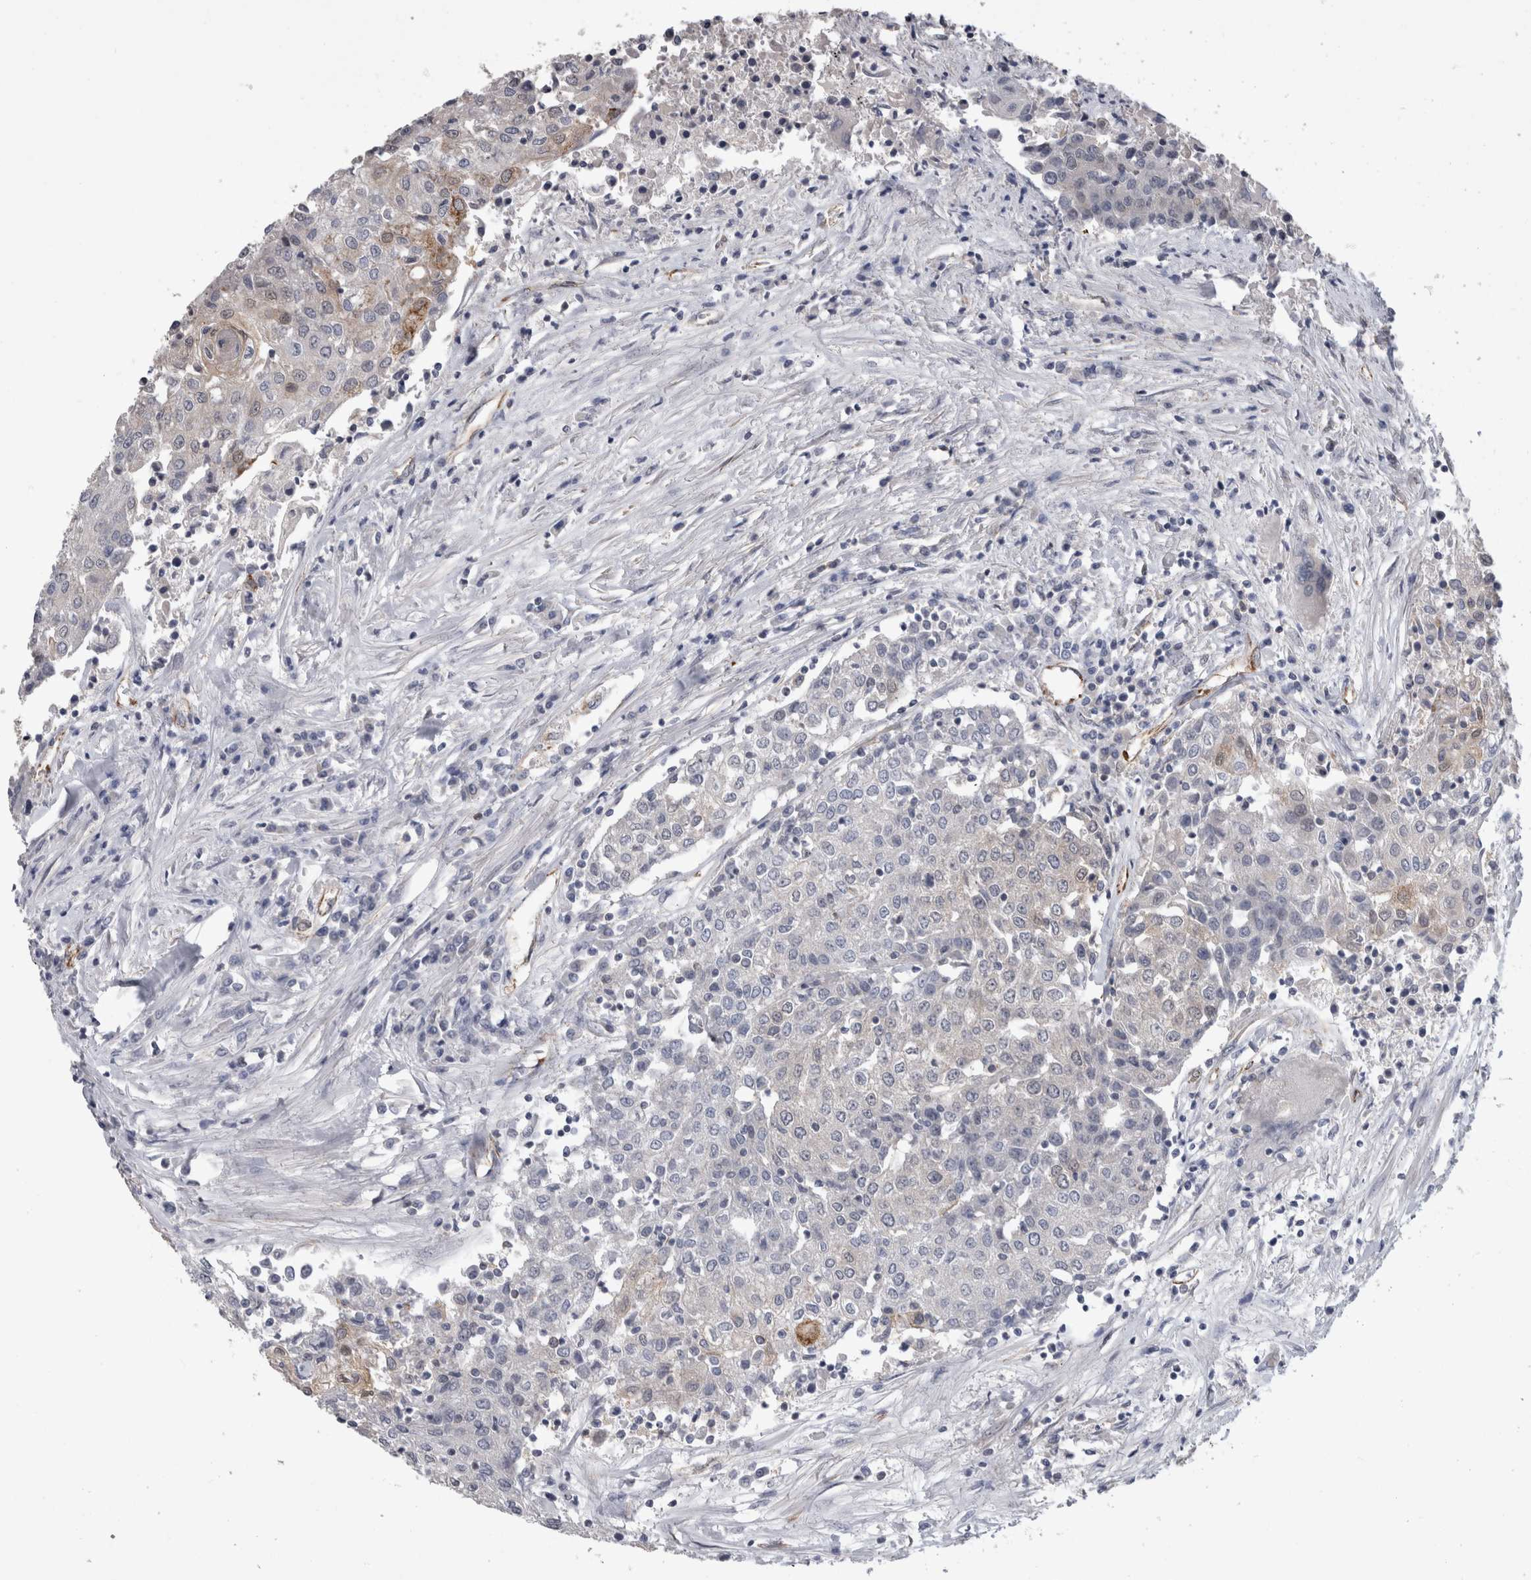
{"staining": {"intensity": "weak", "quantity": "<25%", "location": "cytoplasmic/membranous"}, "tissue": "urothelial cancer", "cell_type": "Tumor cells", "image_type": "cancer", "snomed": [{"axis": "morphology", "description": "Urothelial carcinoma, High grade"}, {"axis": "topography", "description": "Urinary bladder"}], "caption": "The micrograph demonstrates no significant positivity in tumor cells of urothelial carcinoma (high-grade).", "gene": "ACOT7", "patient": {"sex": "female", "age": 85}}